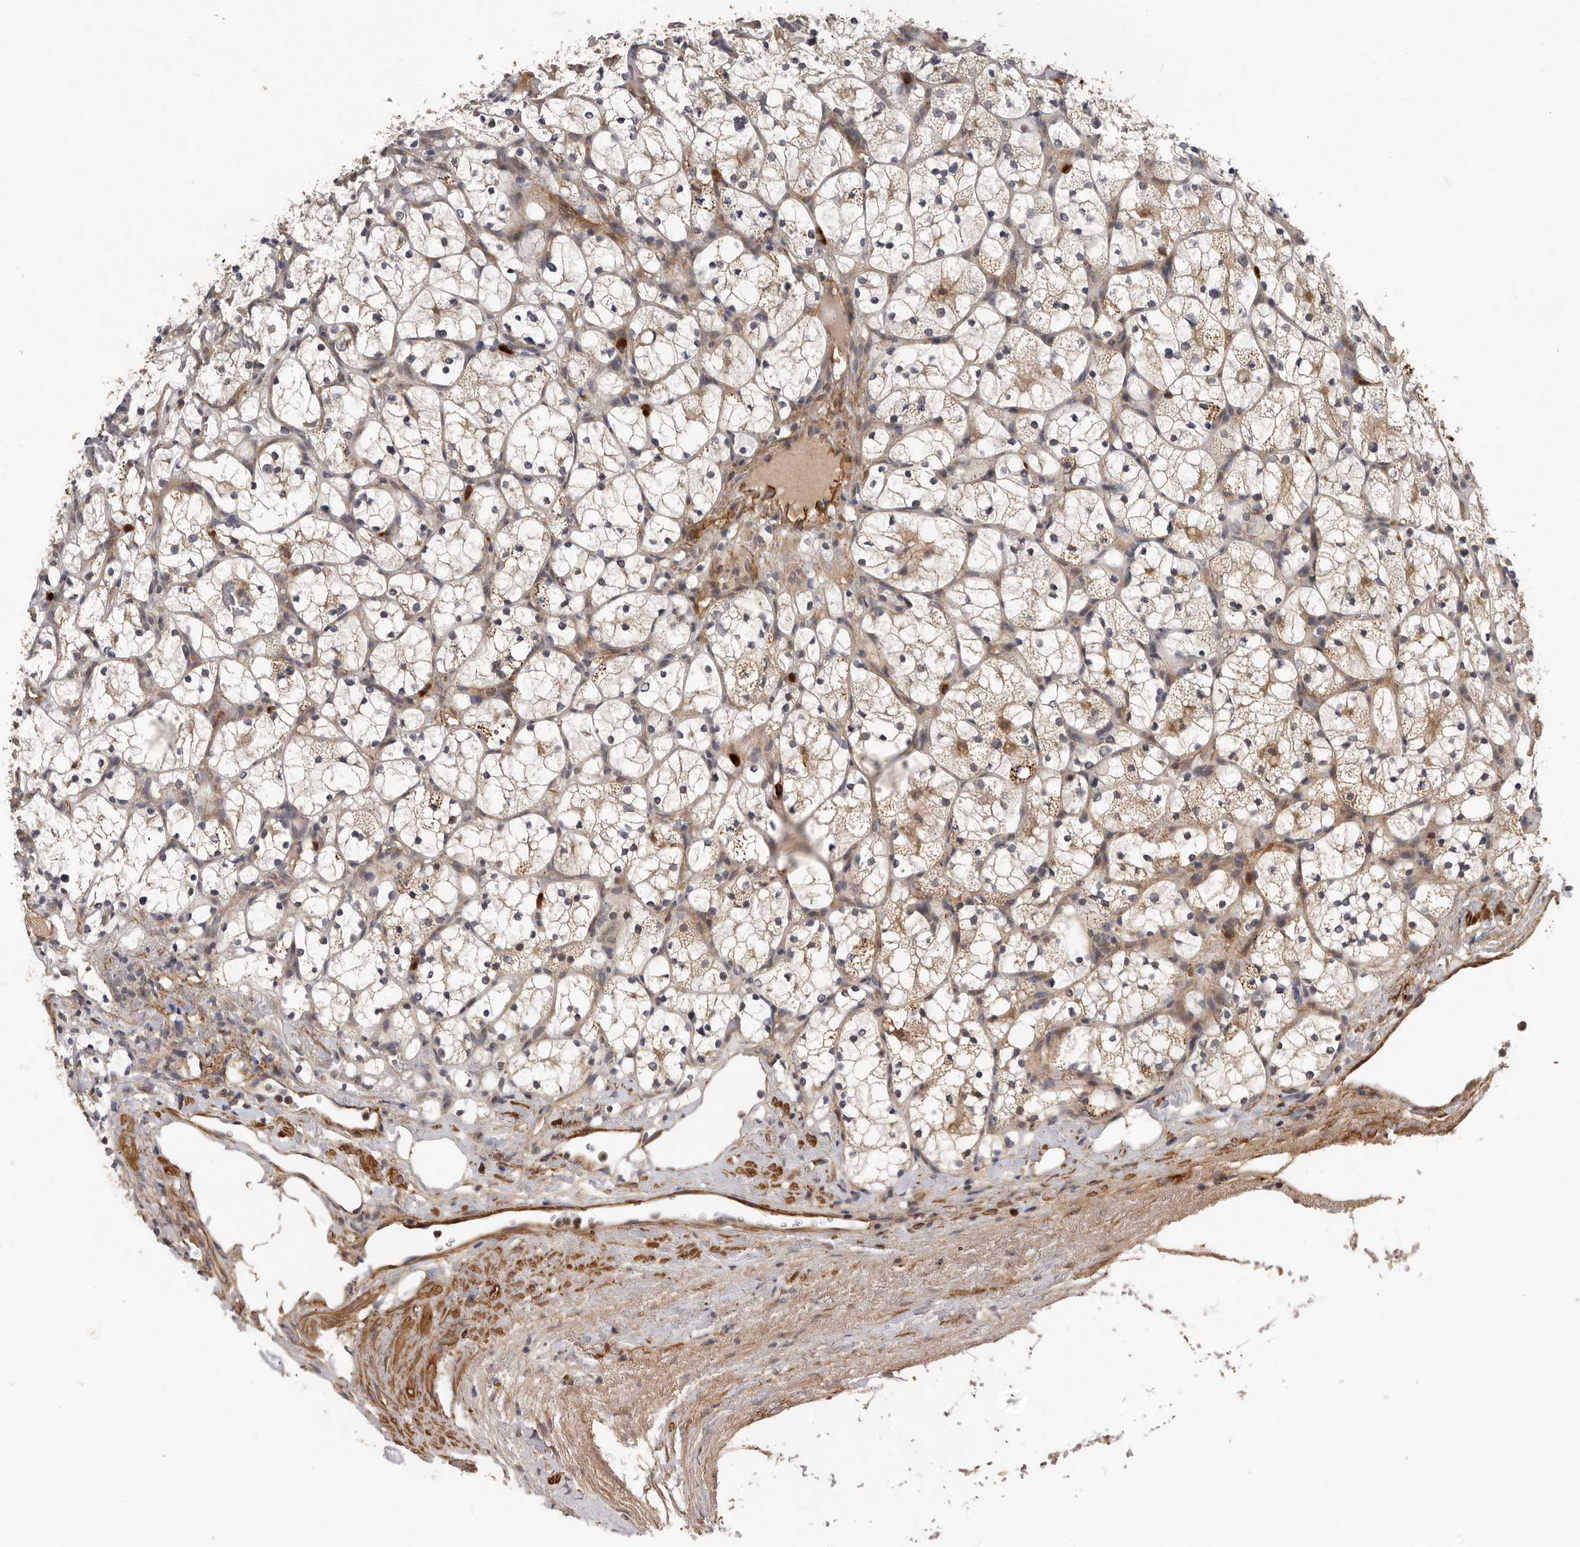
{"staining": {"intensity": "weak", "quantity": "25%-75%", "location": "cytoplasmic/membranous"}, "tissue": "renal cancer", "cell_type": "Tumor cells", "image_type": "cancer", "snomed": [{"axis": "morphology", "description": "Adenocarcinoma, NOS"}, {"axis": "topography", "description": "Kidney"}], "caption": "Immunohistochemical staining of renal adenocarcinoma displays low levels of weak cytoplasmic/membranous positivity in about 25%-75% of tumor cells.", "gene": "RNF157", "patient": {"sex": "female", "age": 69}}